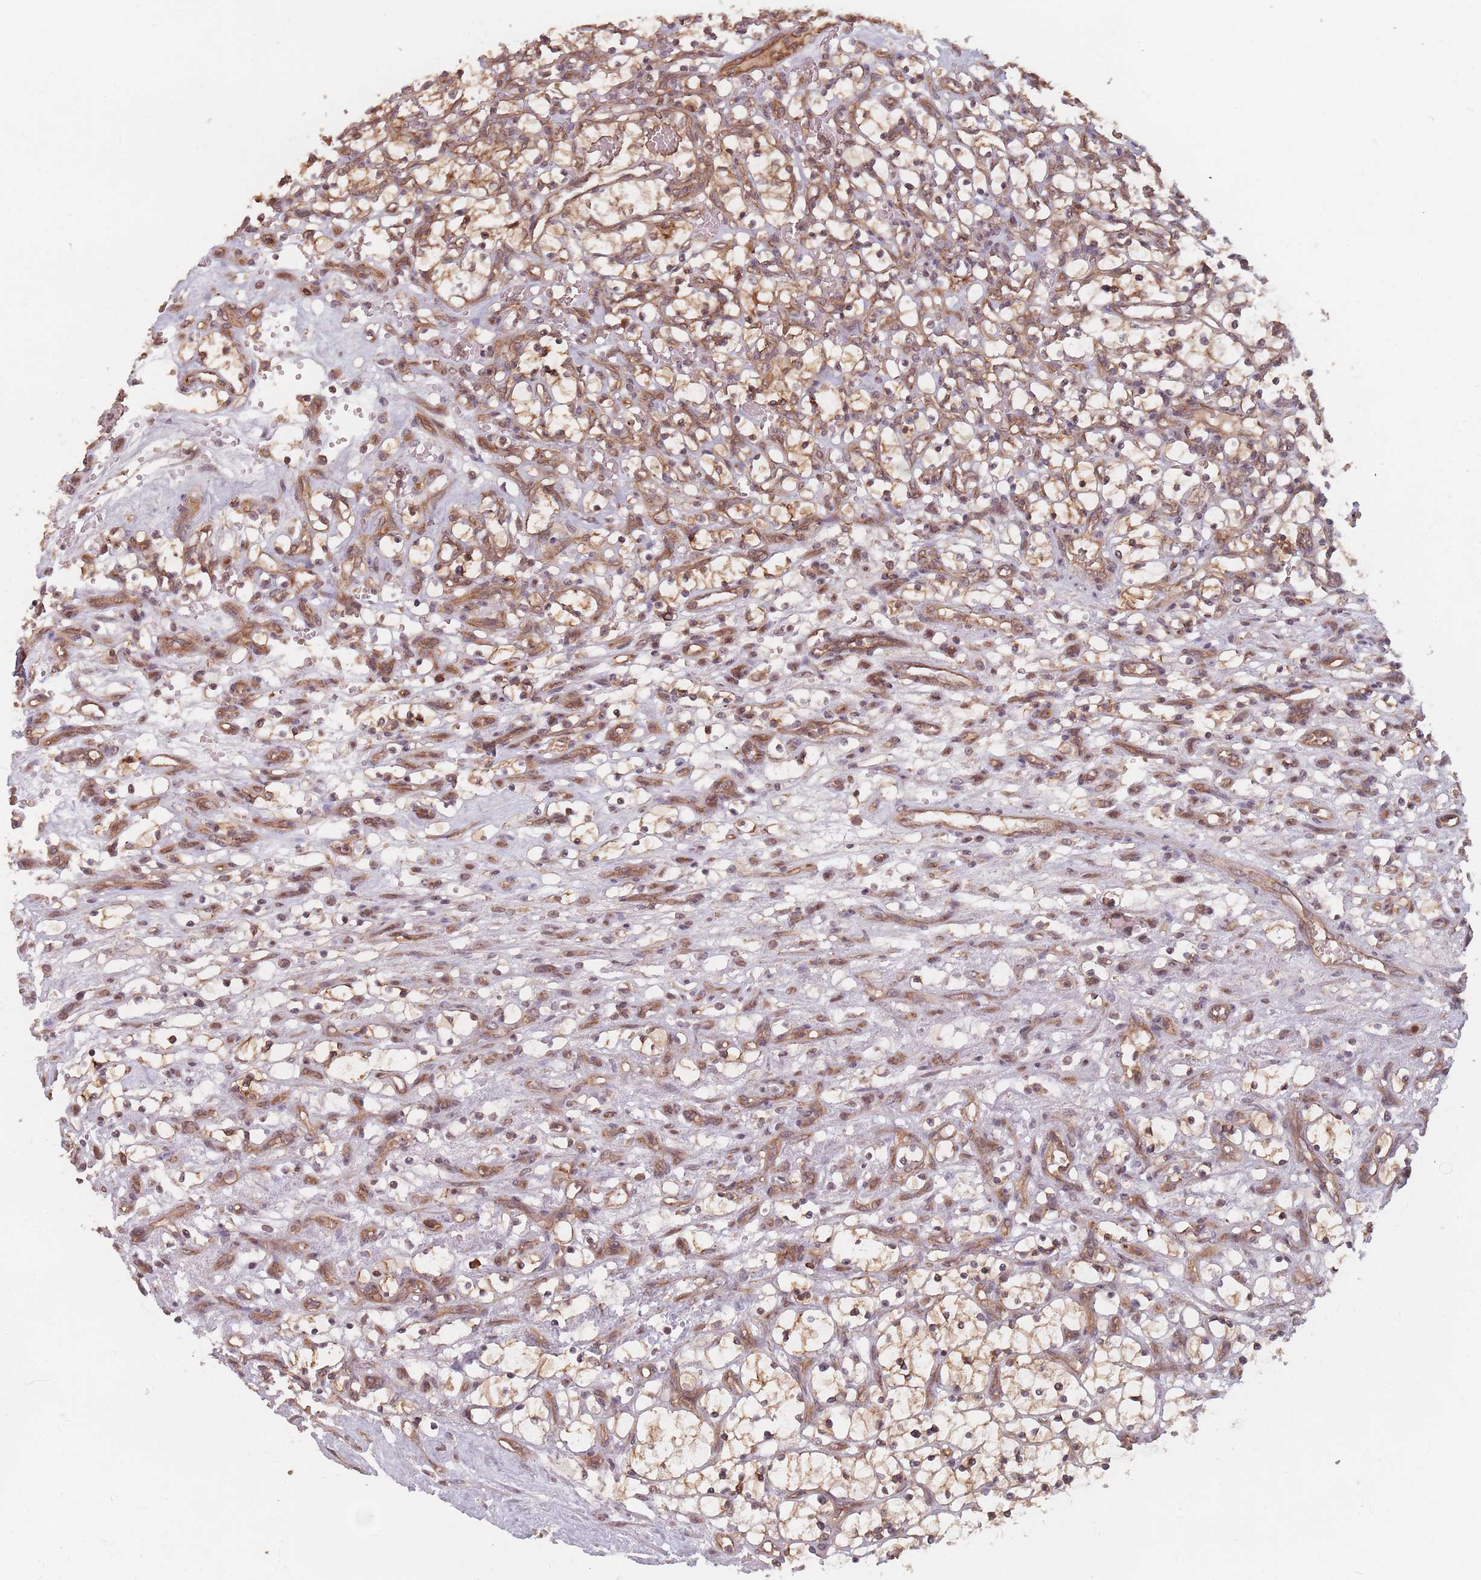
{"staining": {"intensity": "moderate", "quantity": ">75%", "location": "cytoplasmic/membranous"}, "tissue": "renal cancer", "cell_type": "Tumor cells", "image_type": "cancer", "snomed": [{"axis": "morphology", "description": "Adenocarcinoma, NOS"}, {"axis": "topography", "description": "Kidney"}], "caption": "A histopathology image of renal cancer stained for a protein exhibits moderate cytoplasmic/membranous brown staining in tumor cells. (DAB (3,3'-diaminobenzidine) IHC, brown staining for protein, blue staining for nuclei).", "gene": "C3orf14", "patient": {"sex": "female", "age": 69}}